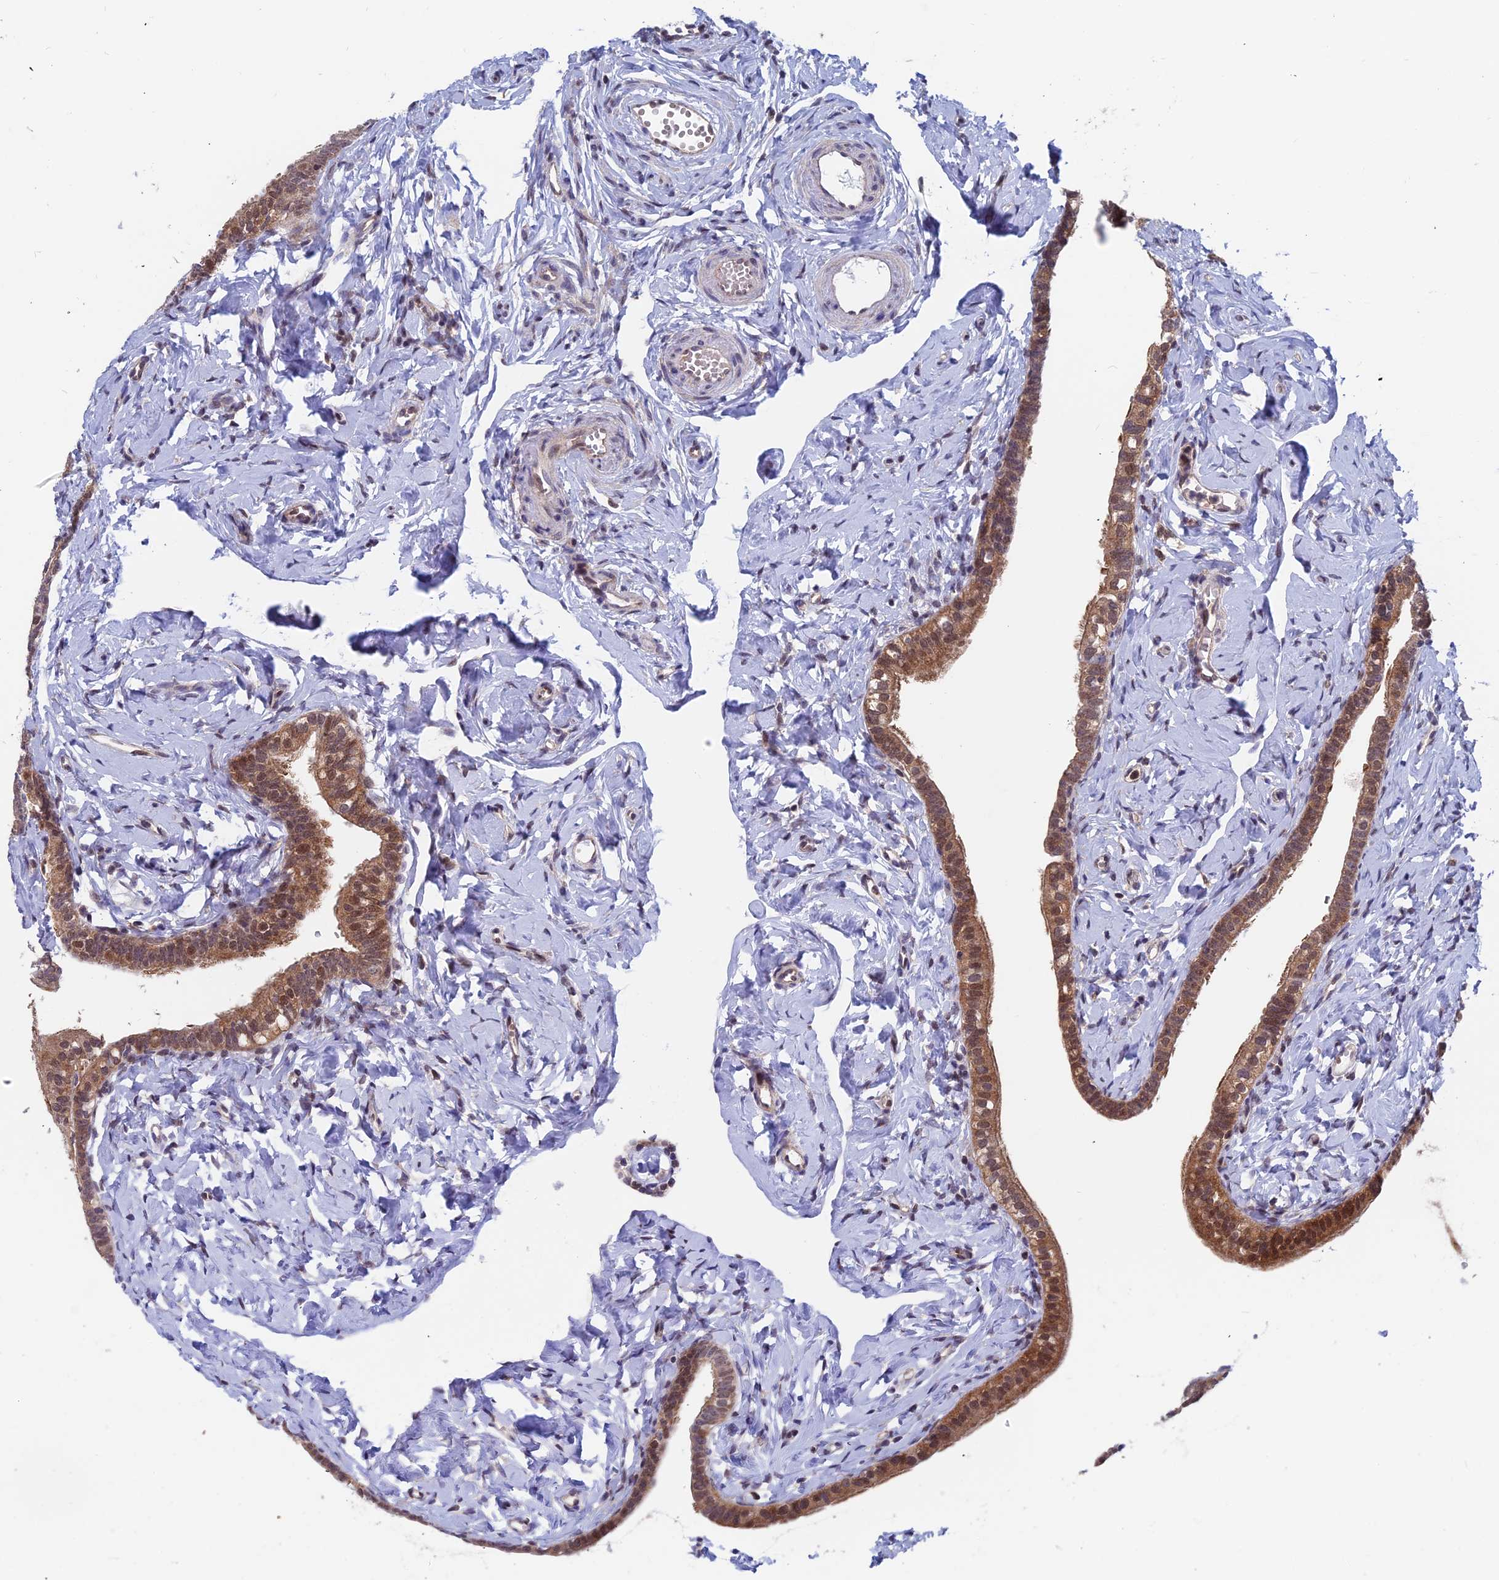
{"staining": {"intensity": "strong", "quantity": ">75%", "location": "cytoplasmic/membranous,nuclear"}, "tissue": "fallopian tube", "cell_type": "Glandular cells", "image_type": "normal", "snomed": [{"axis": "morphology", "description": "Normal tissue, NOS"}, {"axis": "topography", "description": "Fallopian tube"}], "caption": "This photomicrograph displays benign fallopian tube stained with immunohistochemistry to label a protein in brown. The cytoplasmic/membranous,nuclear of glandular cells show strong positivity for the protein. Nuclei are counter-stained blue.", "gene": "IGBP1", "patient": {"sex": "female", "age": 66}}